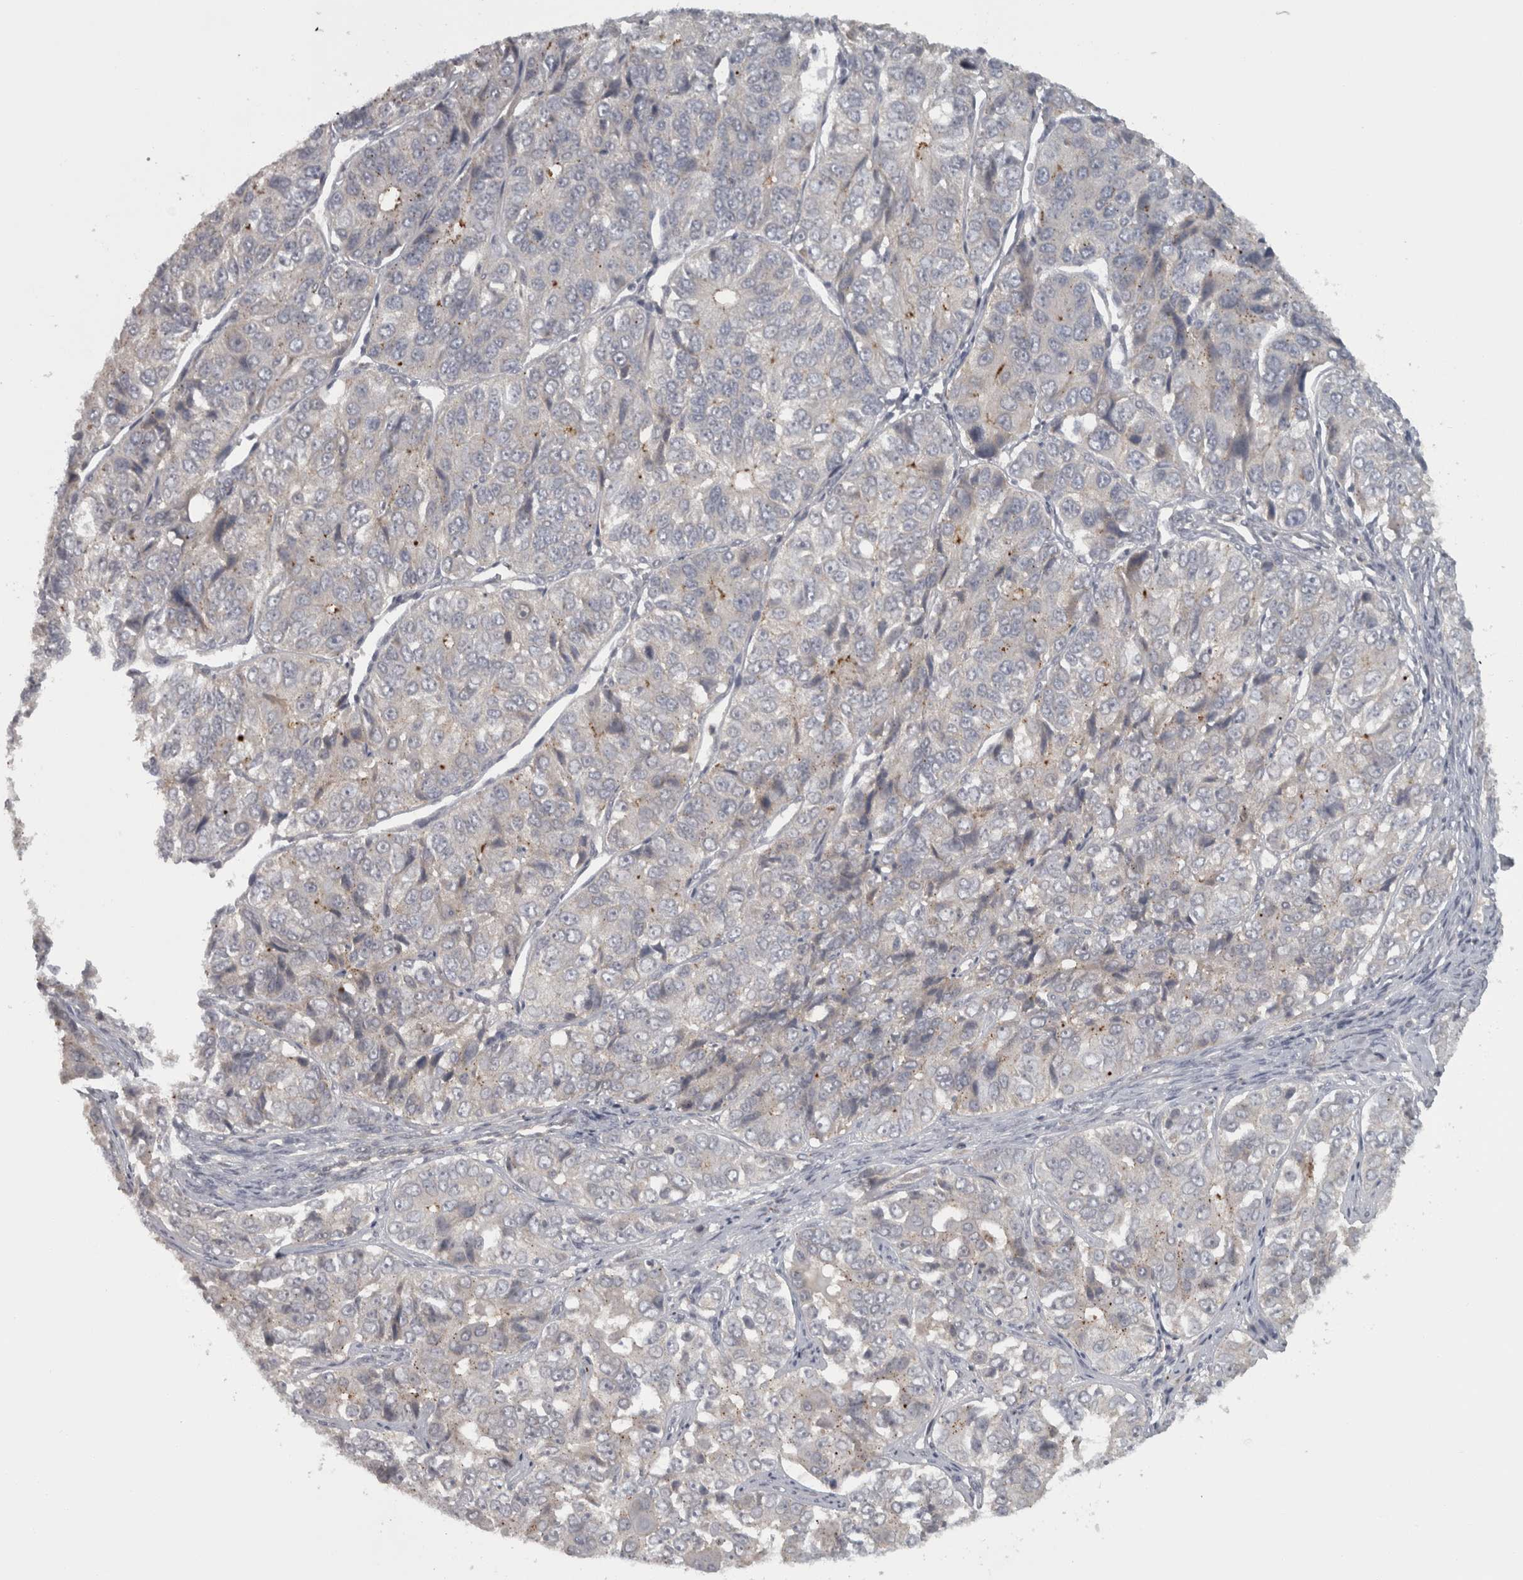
{"staining": {"intensity": "weak", "quantity": "<25%", "location": "cytoplasmic/membranous"}, "tissue": "ovarian cancer", "cell_type": "Tumor cells", "image_type": "cancer", "snomed": [{"axis": "morphology", "description": "Carcinoma, endometroid"}, {"axis": "topography", "description": "Ovary"}], "caption": "High magnification brightfield microscopy of ovarian cancer stained with DAB (brown) and counterstained with hematoxylin (blue): tumor cells show no significant staining.", "gene": "SLCO5A1", "patient": {"sex": "female", "age": 51}}